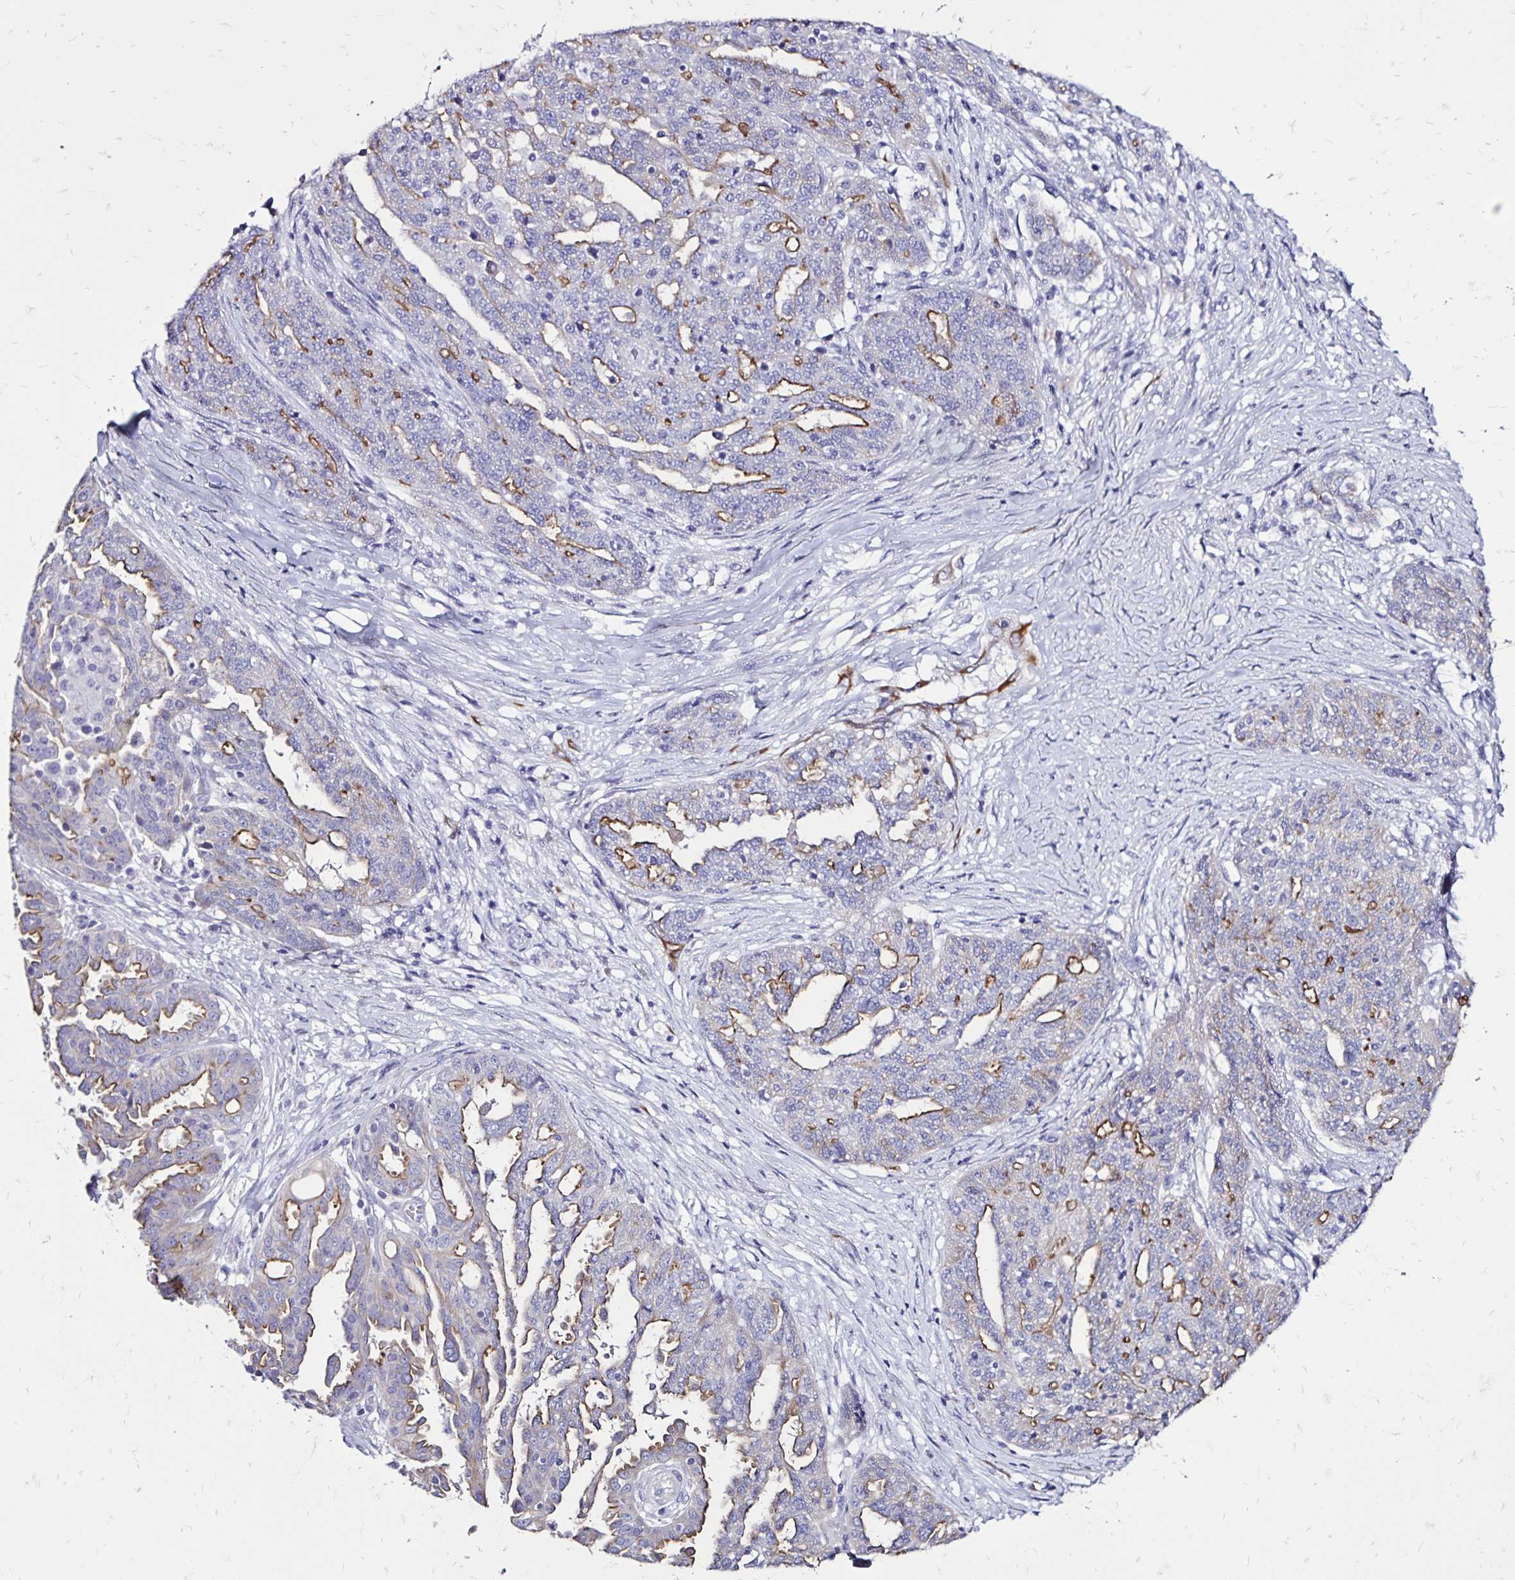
{"staining": {"intensity": "moderate", "quantity": "25%-75%", "location": "cytoplasmic/membranous"}, "tissue": "ovarian cancer", "cell_type": "Tumor cells", "image_type": "cancer", "snomed": [{"axis": "morphology", "description": "Cystadenocarcinoma, serous, NOS"}, {"axis": "topography", "description": "Ovary"}], "caption": "Immunohistochemistry (IHC) staining of ovarian cancer (serous cystadenocarcinoma), which displays medium levels of moderate cytoplasmic/membranous staining in about 25%-75% of tumor cells indicating moderate cytoplasmic/membranous protein expression. The staining was performed using DAB (brown) for protein detection and nuclei were counterstained in hematoxylin (blue).", "gene": "EVPL", "patient": {"sex": "female", "age": 67}}